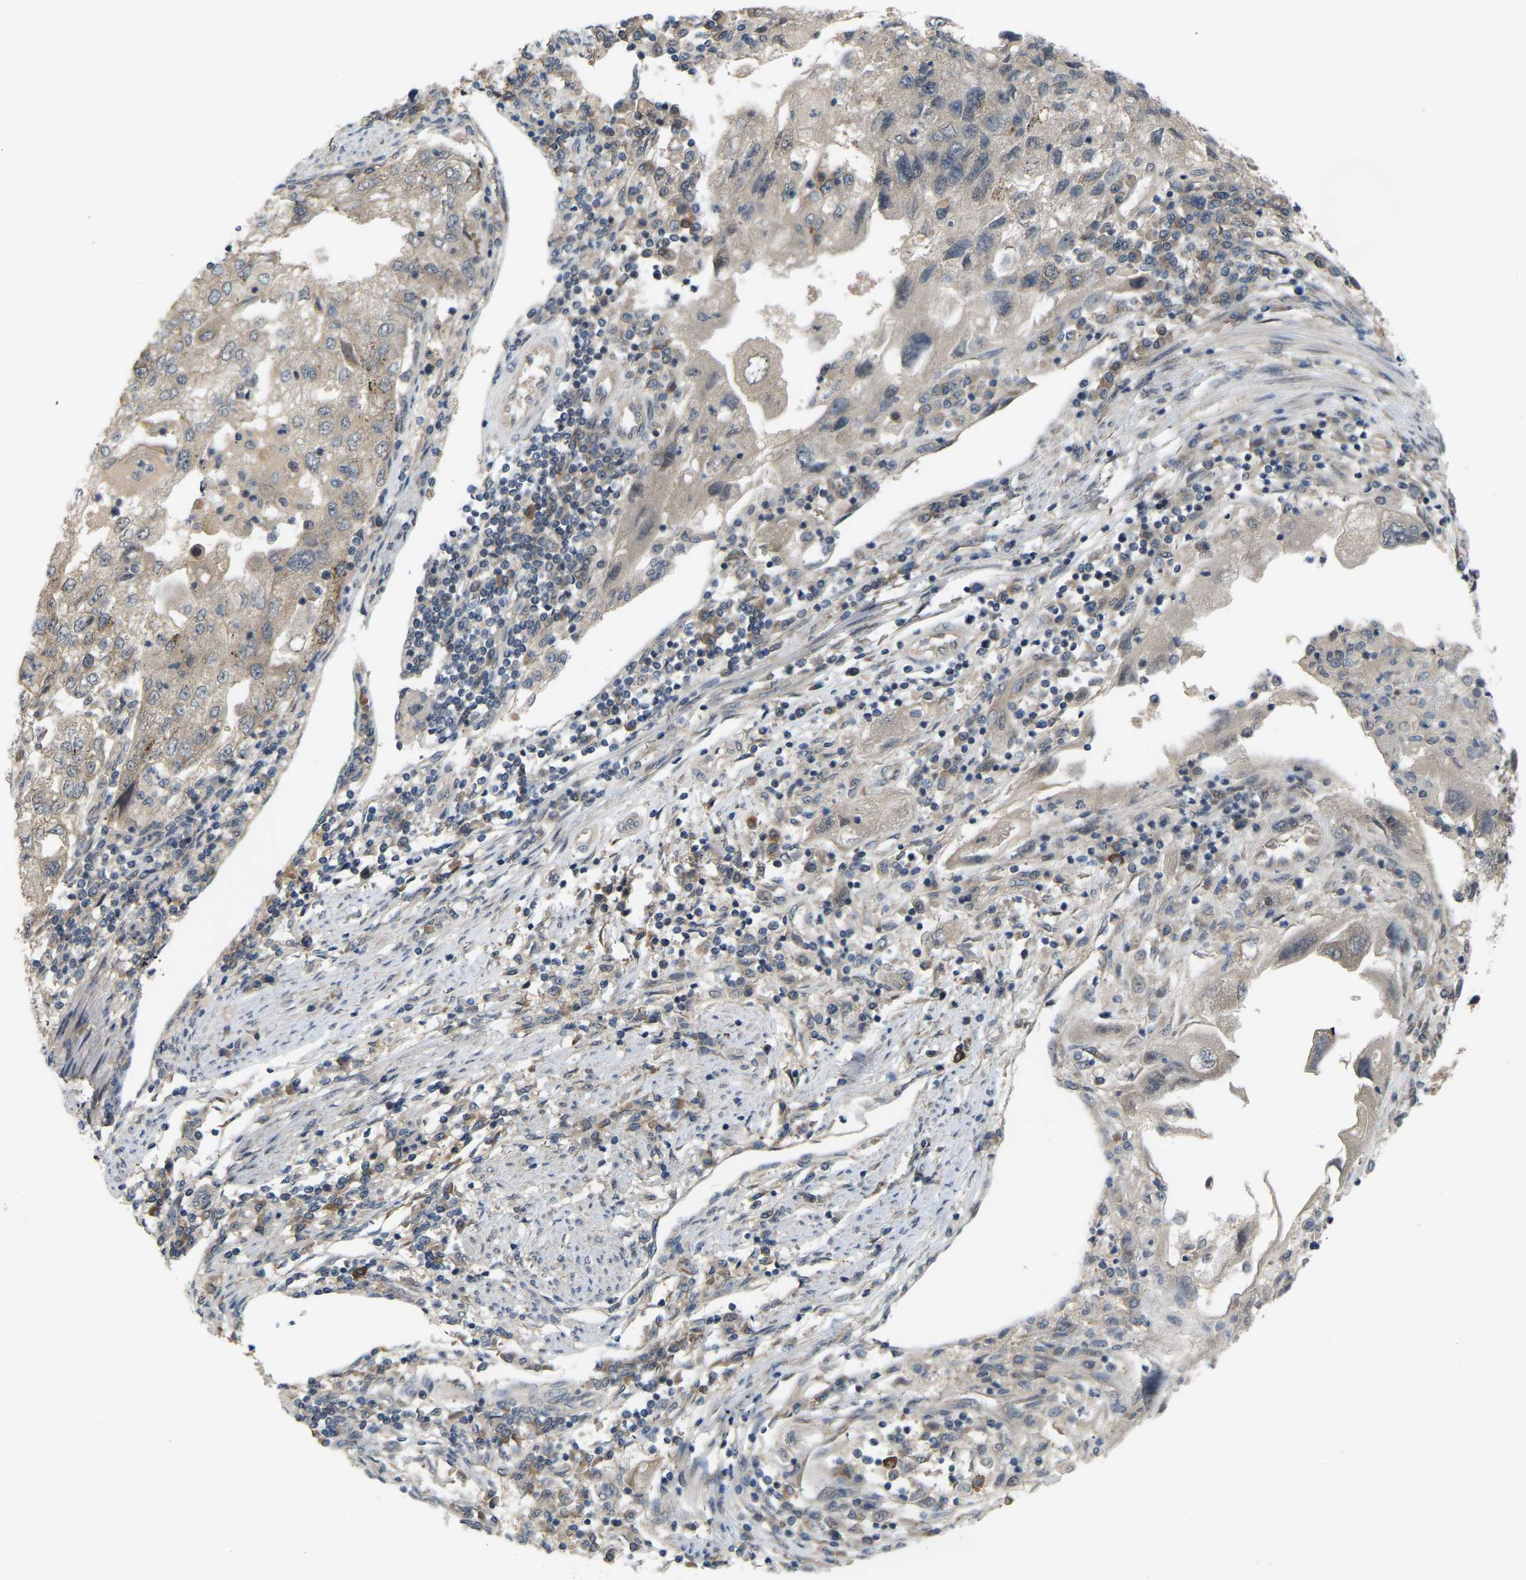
{"staining": {"intensity": "negative", "quantity": "none", "location": "none"}, "tissue": "endometrial cancer", "cell_type": "Tumor cells", "image_type": "cancer", "snomed": [{"axis": "morphology", "description": "Adenocarcinoma, NOS"}, {"axis": "topography", "description": "Endometrium"}], "caption": "A photomicrograph of human endometrial adenocarcinoma is negative for staining in tumor cells. The staining is performed using DAB brown chromogen with nuclei counter-stained in using hematoxylin.", "gene": "CROT", "patient": {"sex": "female", "age": 49}}